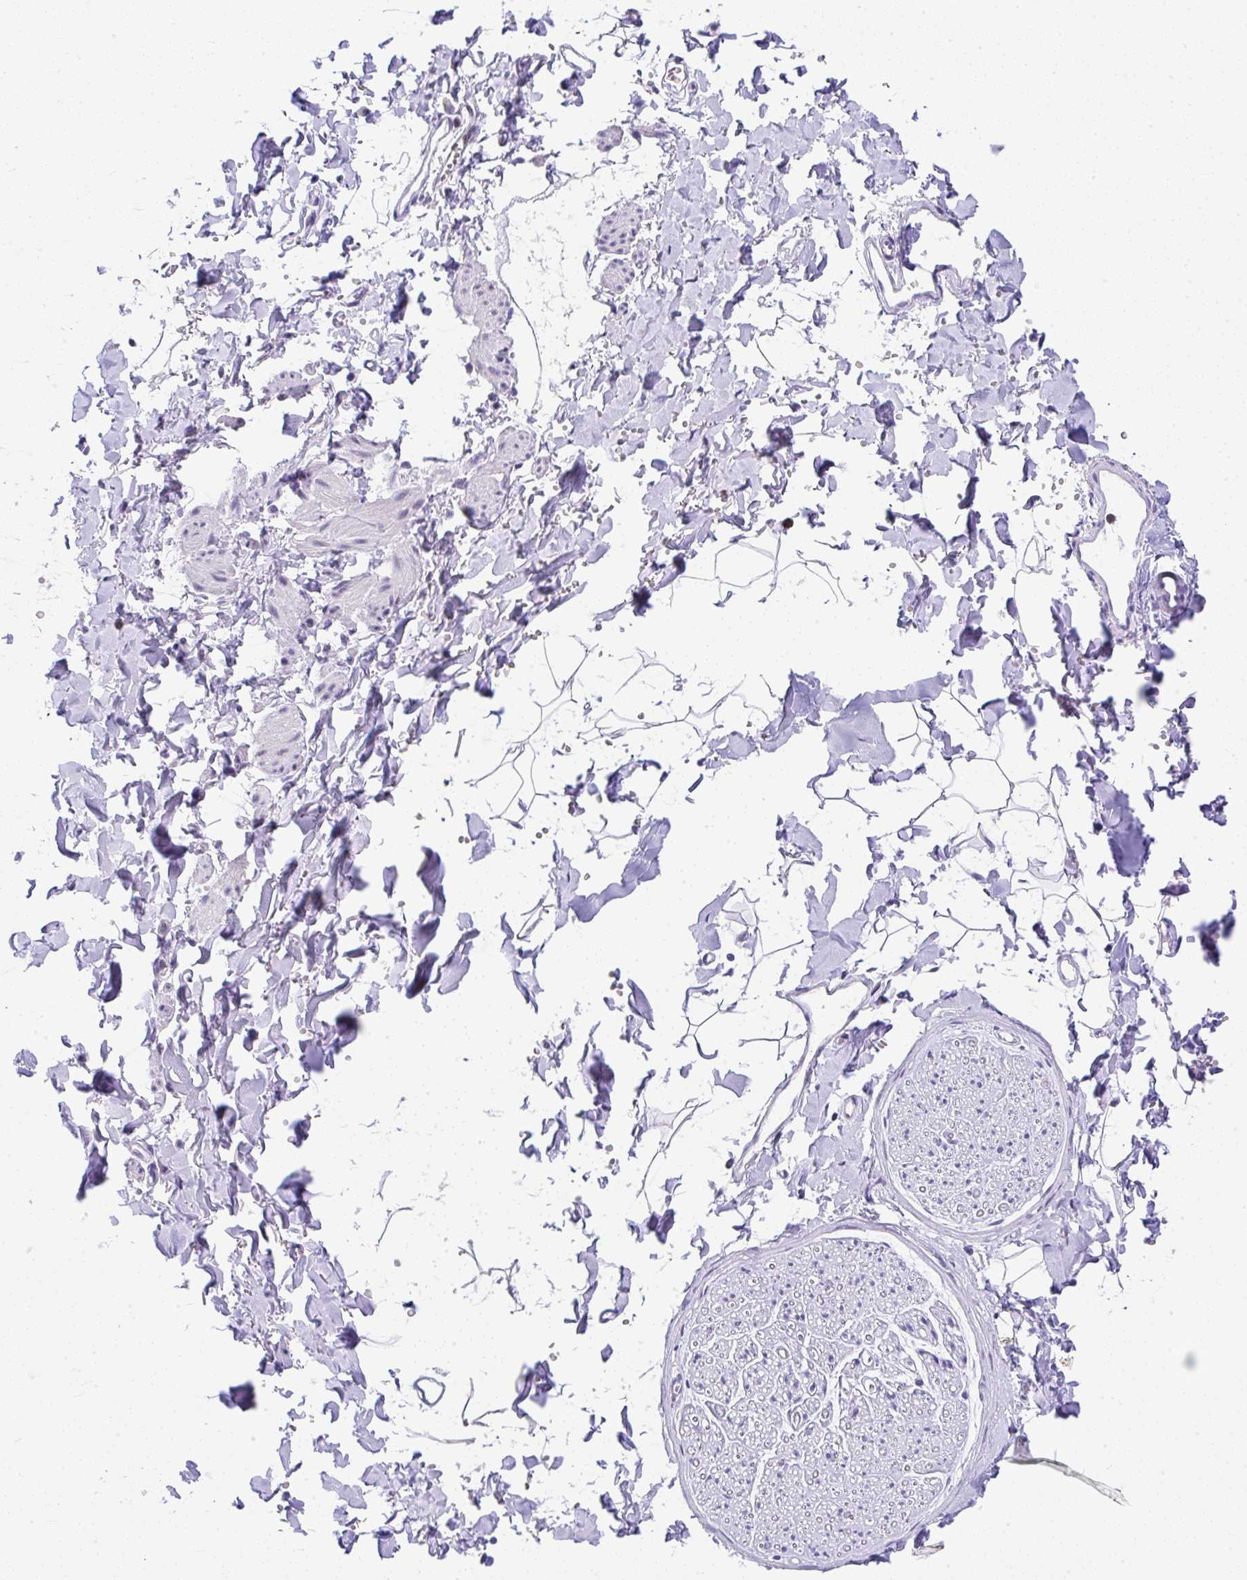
{"staining": {"intensity": "negative", "quantity": "none", "location": "none"}, "tissue": "adipose tissue", "cell_type": "Adipocytes", "image_type": "normal", "snomed": [{"axis": "morphology", "description": "Normal tissue, NOS"}, {"axis": "topography", "description": "Cartilage tissue"}, {"axis": "topography", "description": "Bronchus"}, {"axis": "topography", "description": "Peripheral nerve tissue"}], "caption": "A high-resolution photomicrograph shows IHC staining of unremarkable adipose tissue, which displays no significant positivity in adipocytes.", "gene": "NR1D2", "patient": {"sex": "female", "age": 59}}